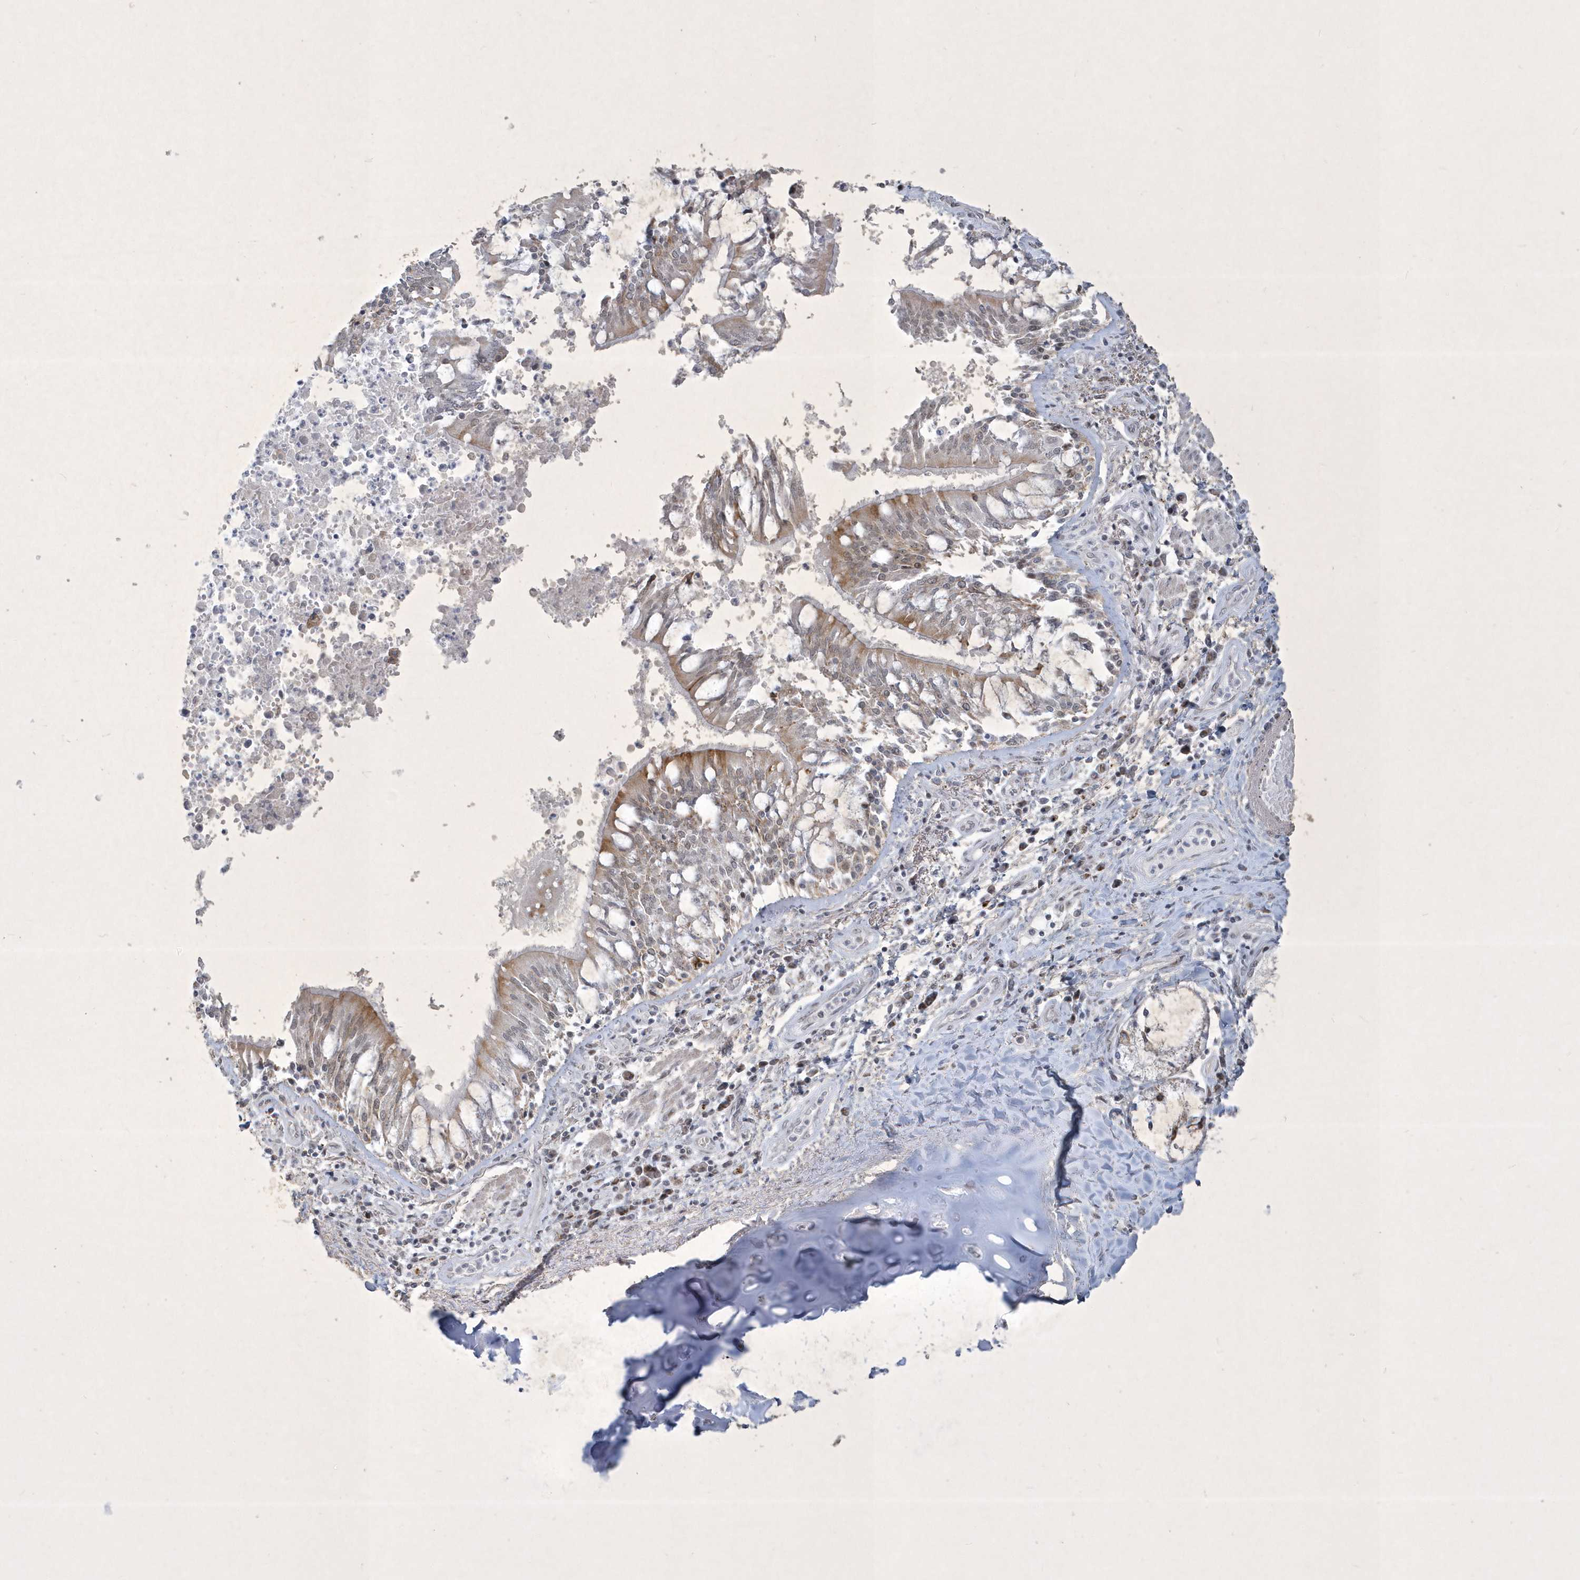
{"staining": {"intensity": "negative", "quantity": "none", "location": "none"}, "tissue": "adipose tissue", "cell_type": "Adipocytes", "image_type": "normal", "snomed": [{"axis": "morphology", "description": "Normal tissue, NOS"}, {"axis": "topography", "description": "Cartilage tissue"}, {"axis": "topography", "description": "Bronchus"}, {"axis": "topography", "description": "Lung"}, {"axis": "topography", "description": "Peripheral nerve tissue"}], "caption": "This is a micrograph of immunohistochemistry staining of normal adipose tissue, which shows no positivity in adipocytes.", "gene": "ZBTB9", "patient": {"sex": "female", "age": 49}}